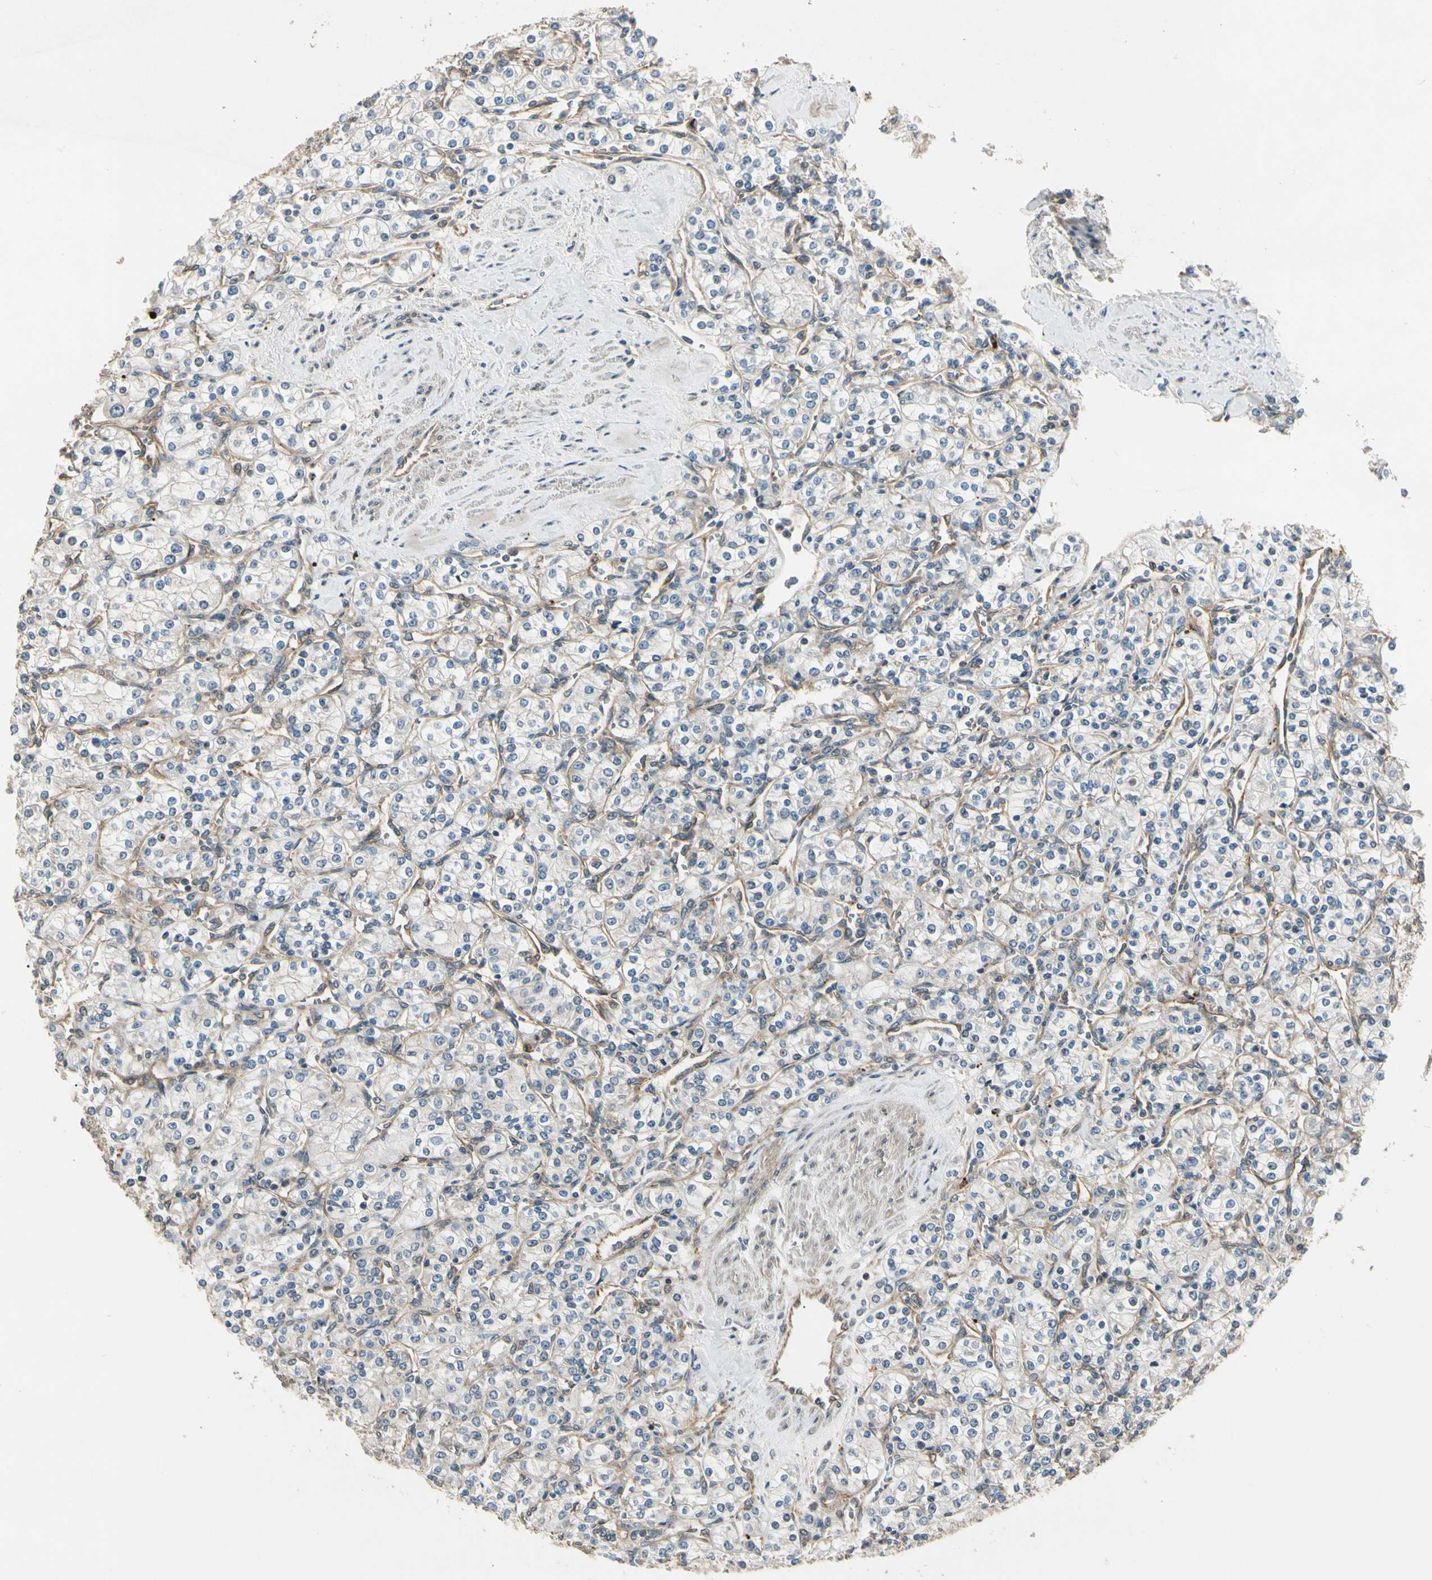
{"staining": {"intensity": "negative", "quantity": "none", "location": "none"}, "tissue": "renal cancer", "cell_type": "Tumor cells", "image_type": "cancer", "snomed": [{"axis": "morphology", "description": "Adenocarcinoma, NOS"}, {"axis": "topography", "description": "Kidney"}], "caption": "High magnification brightfield microscopy of renal cancer (adenocarcinoma) stained with DAB (brown) and counterstained with hematoxylin (blue): tumor cells show no significant staining.", "gene": "ROCK2", "patient": {"sex": "male", "age": 77}}